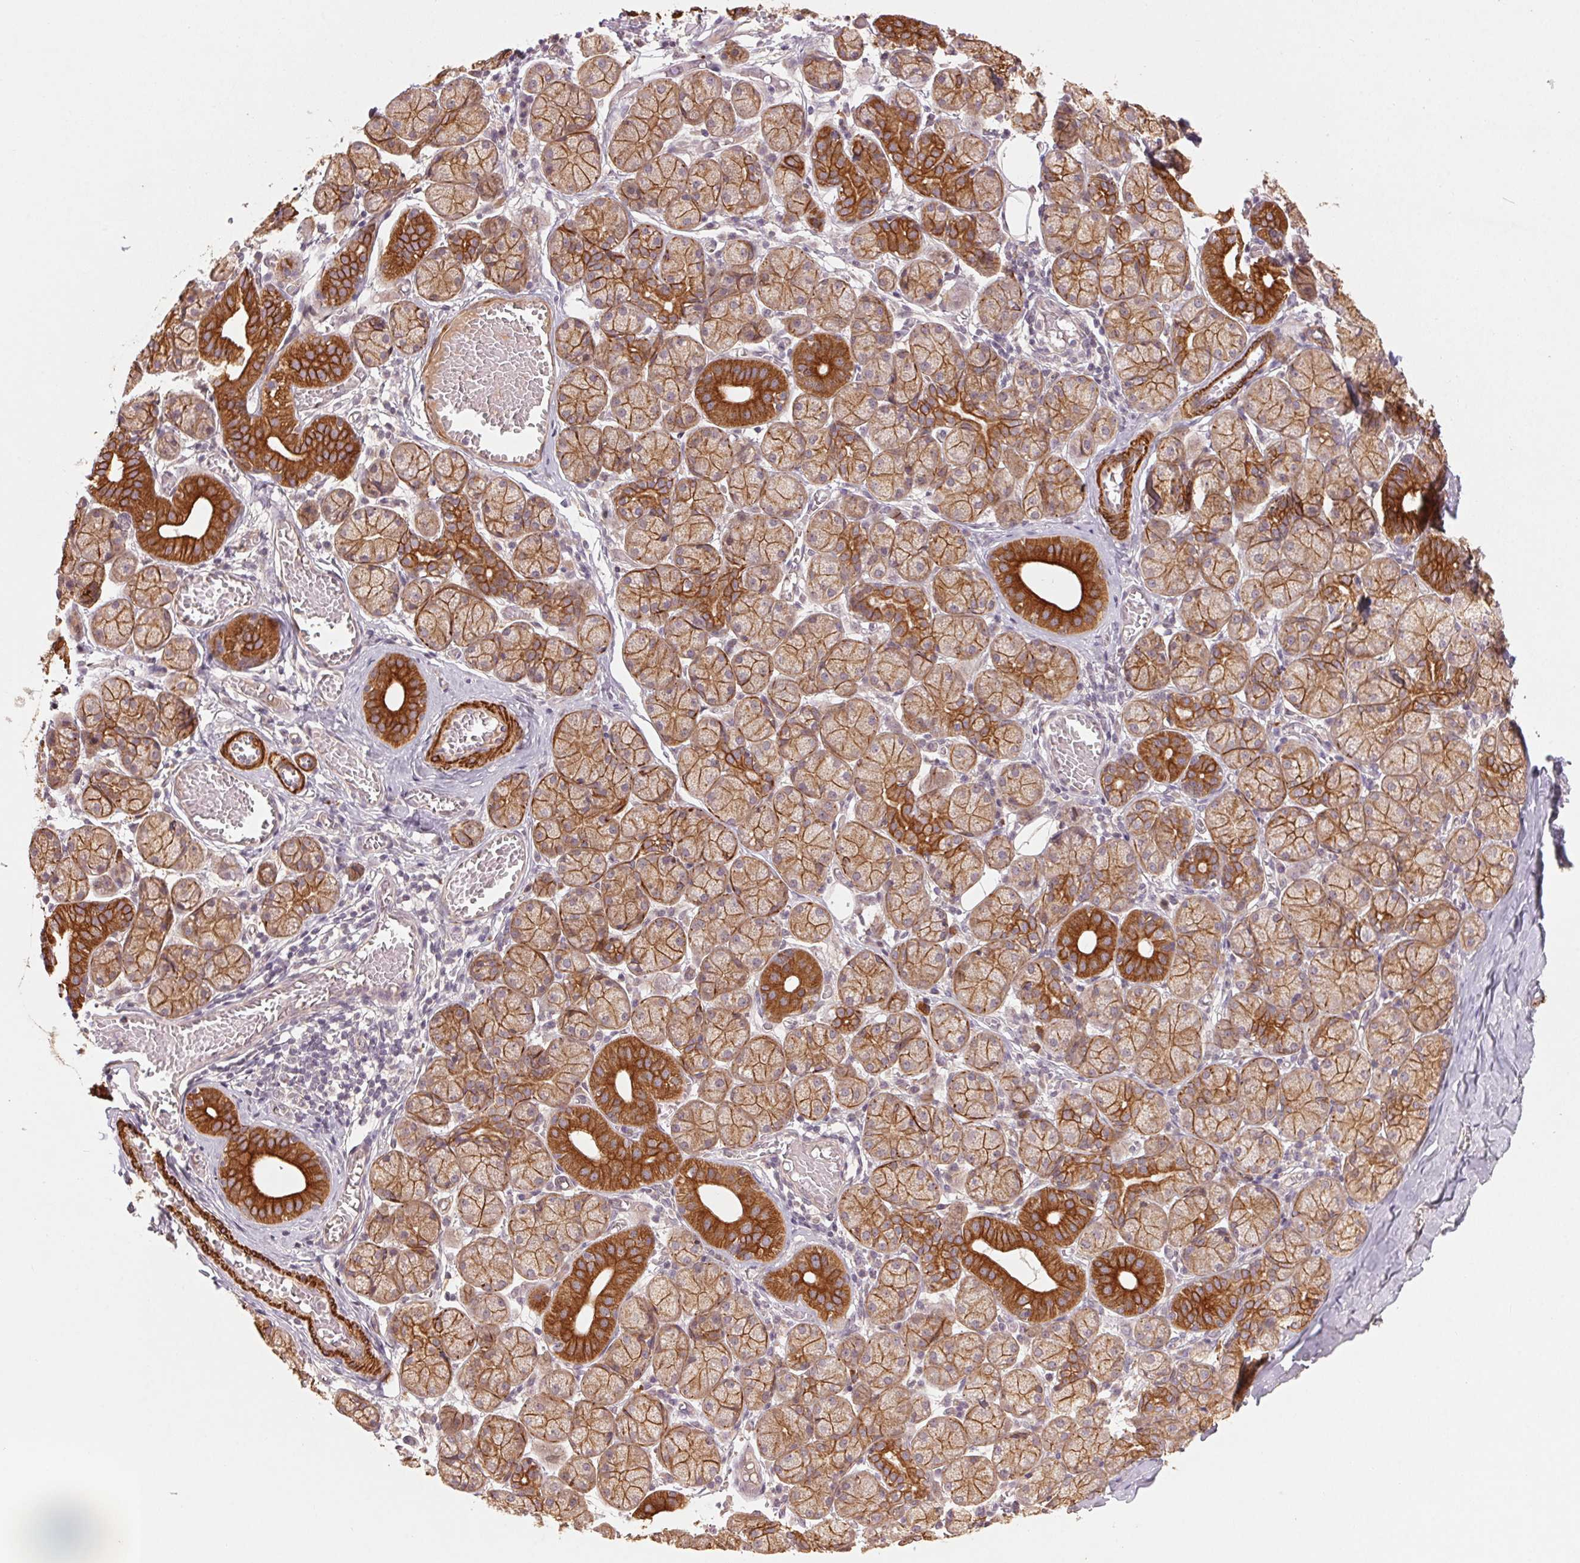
{"staining": {"intensity": "strong", "quantity": ">75%", "location": "cytoplasmic/membranous"}, "tissue": "salivary gland", "cell_type": "Glandular cells", "image_type": "normal", "snomed": [{"axis": "morphology", "description": "Normal tissue, NOS"}, {"axis": "topography", "description": "Salivary gland"}, {"axis": "topography", "description": "Peripheral nerve tissue"}], "caption": "Strong cytoplasmic/membranous staining is appreciated in approximately >75% of glandular cells in benign salivary gland.", "gene": "SMLR1", "patient": {"sex": "female", "age": 24}}